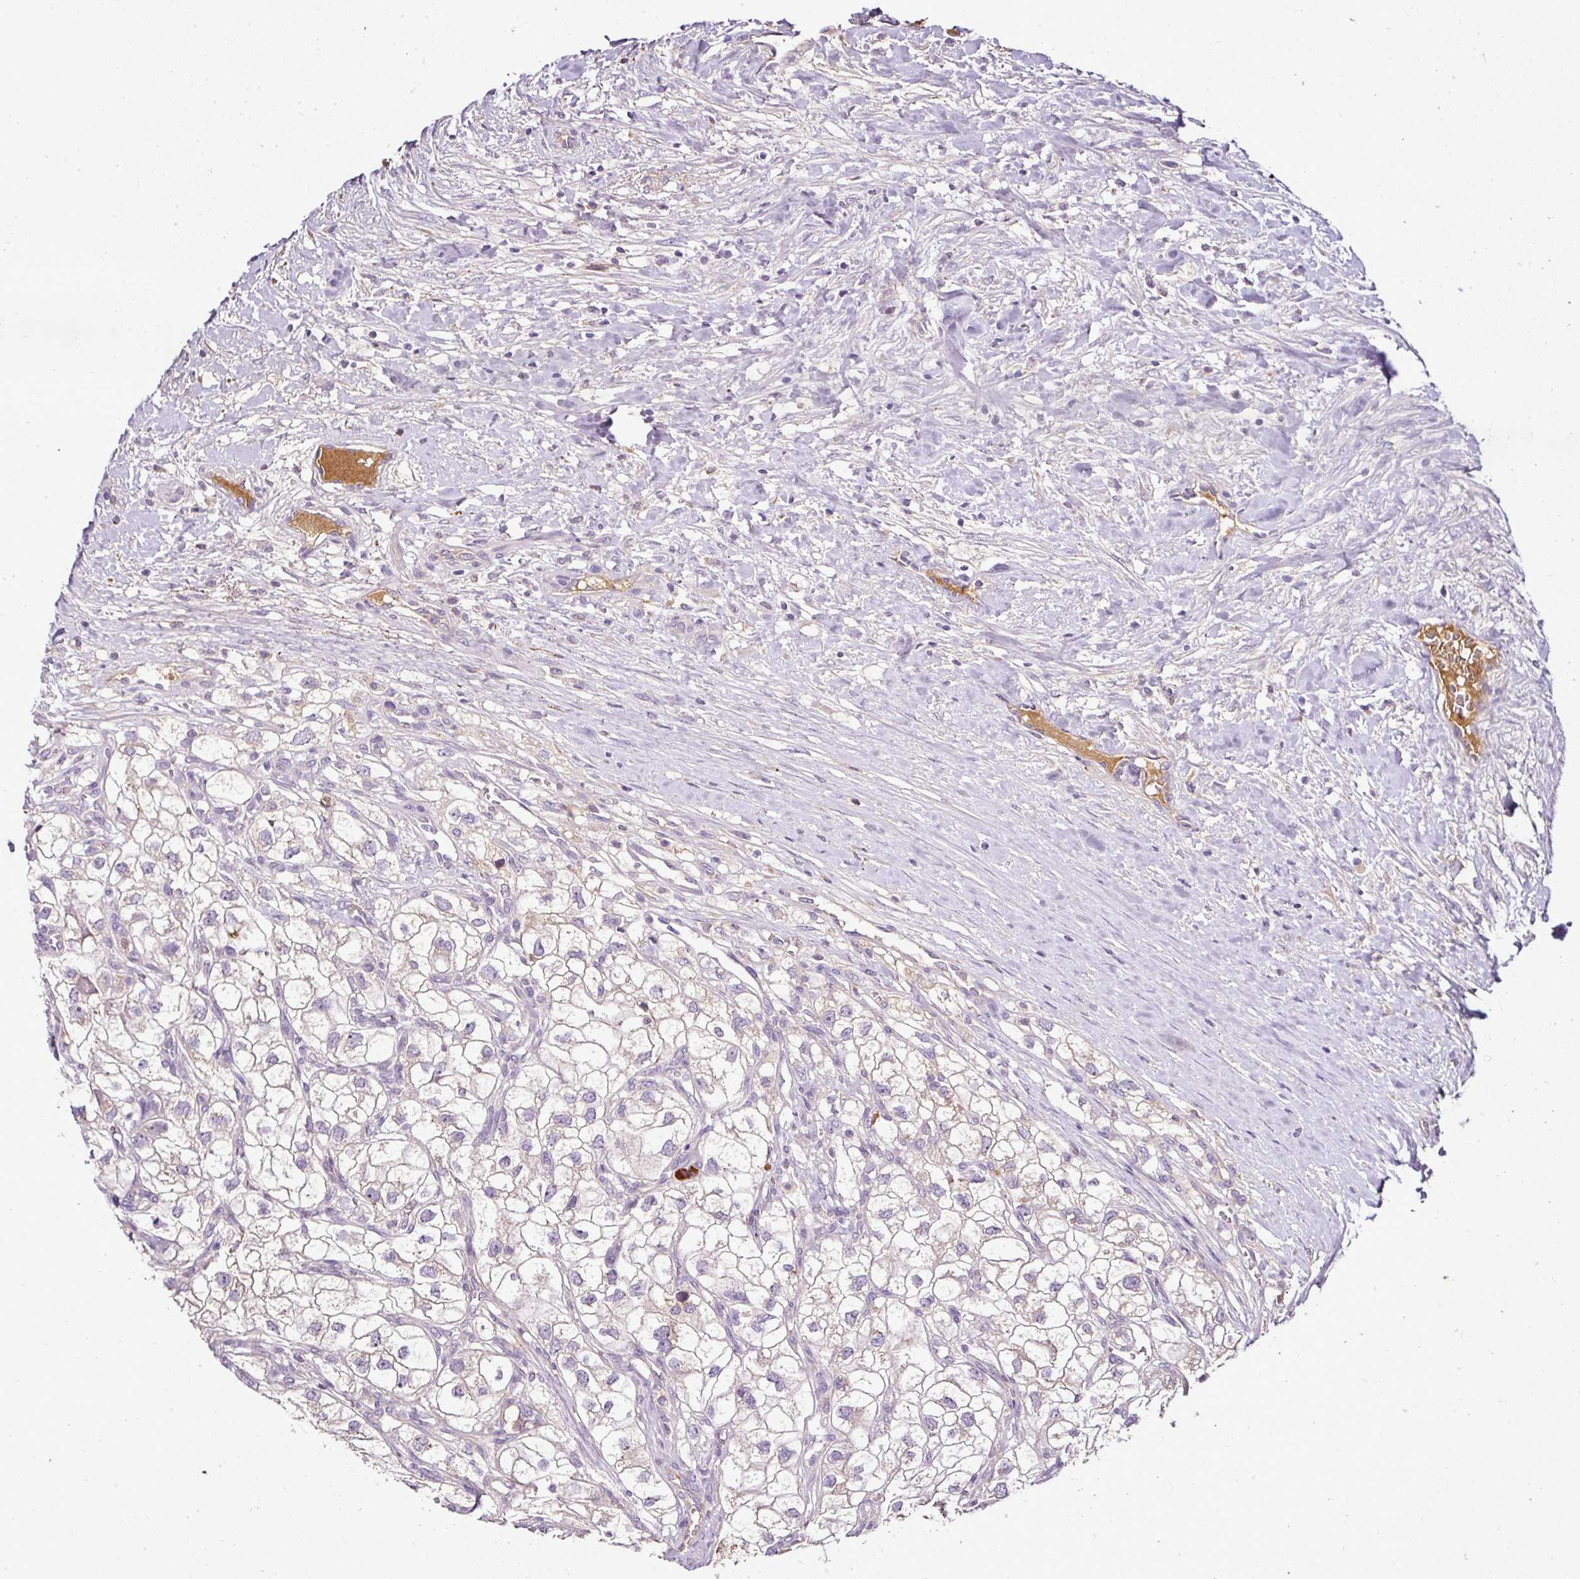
{"staining": {"intensity": "negative", "quantity": "none", "location": "none"}, "tissue": "renal cancer", "cell_type": "Tumor cells", "image_type": "cancer", "snomed": [{"axis": "morphology", "description": "Adenocarcinoma, NOS"}, {"axis": "topography", "description": "Kidney"}], "caption": "DAB immunohistochemical staining of renal adenocarcinoma demonstrates no significant staining in tumor cells.", "gene": "CAB39L", "patient": {"sex": "male", "age": 59}}